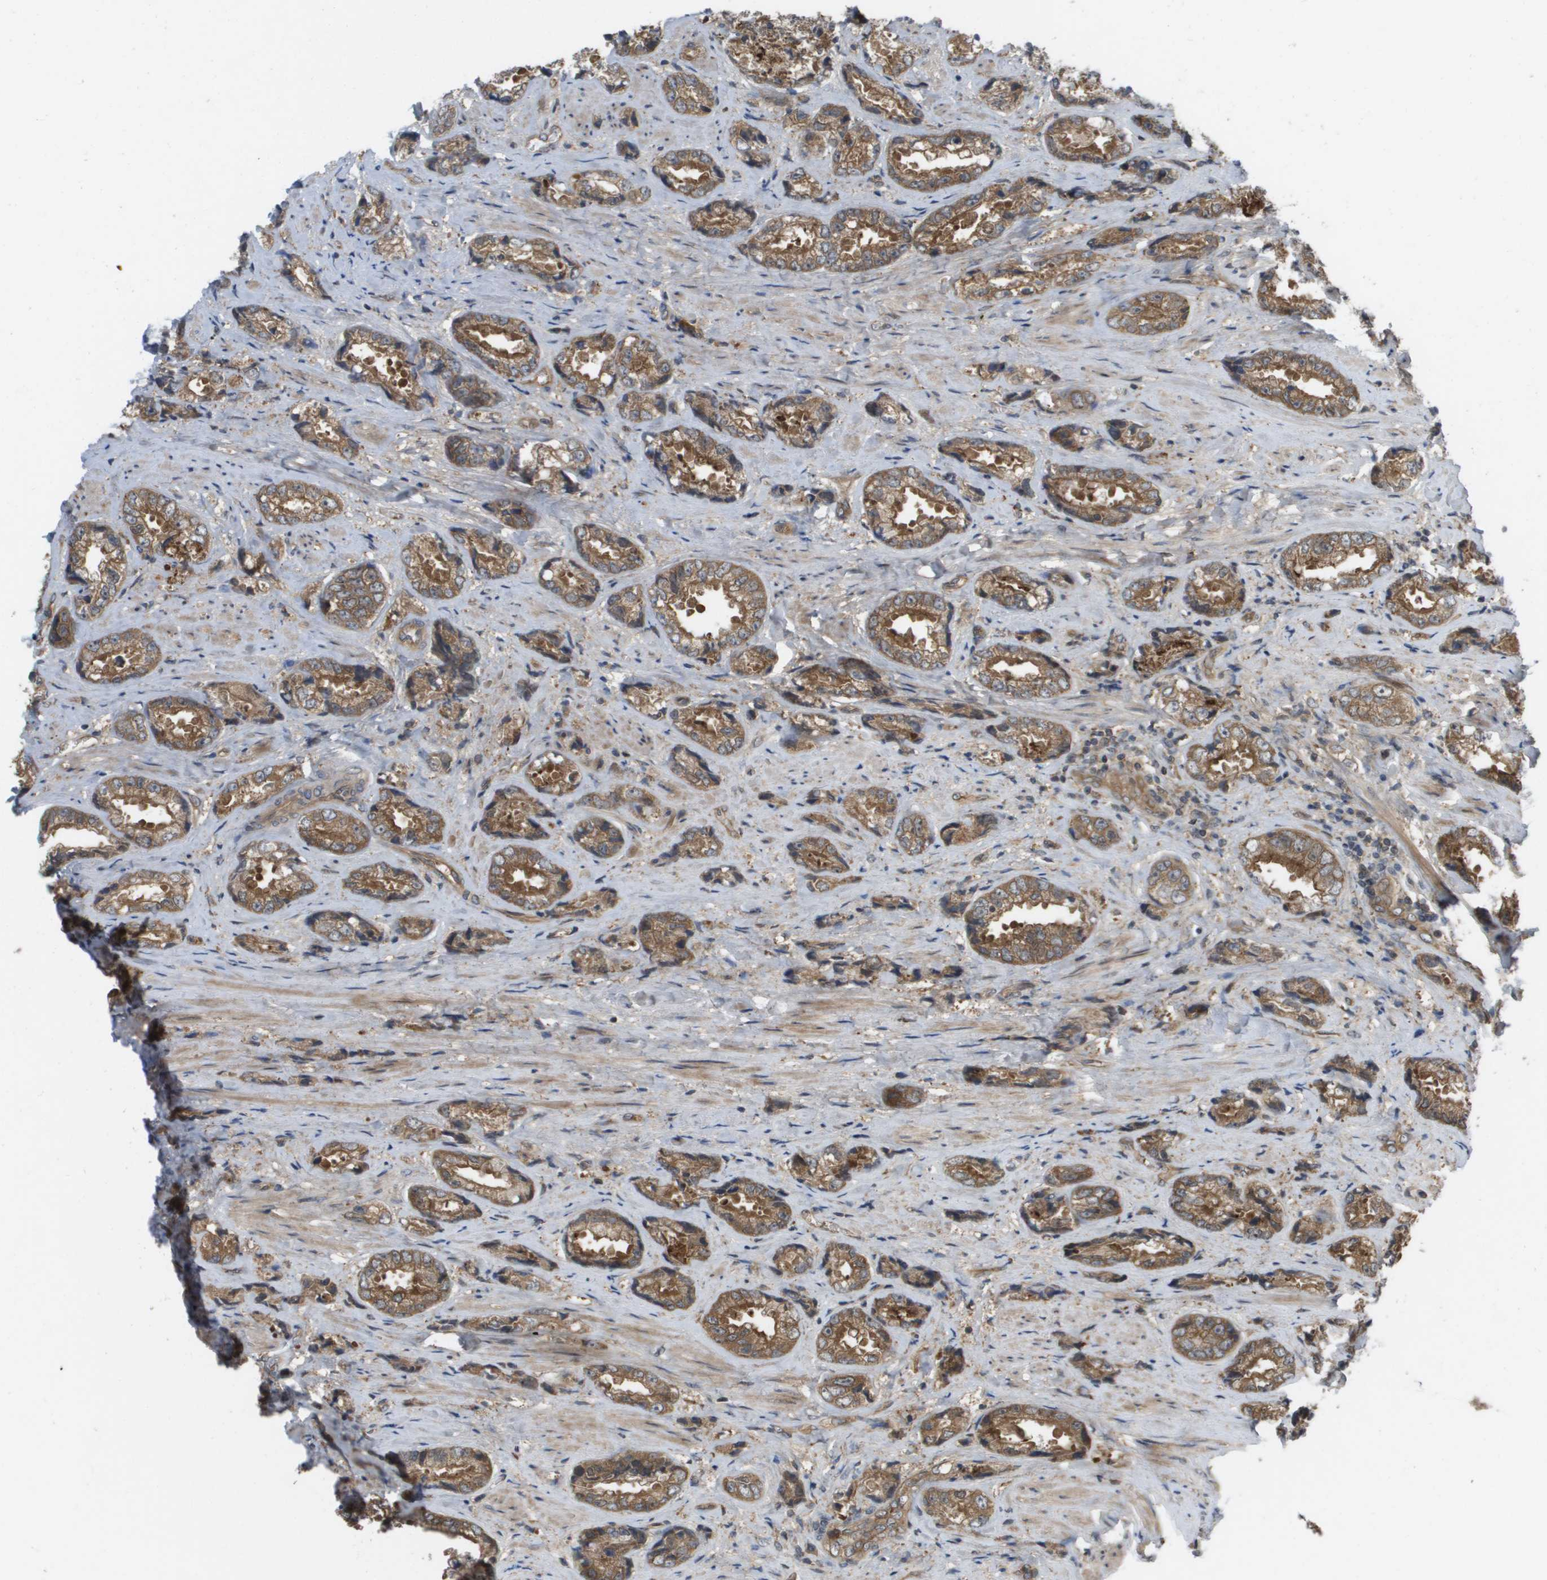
{"staining": {"intensity": "moderate", "quantity": ">75%", "location": "cytoplasmic/membranous"}, "tissue": "prostate cancer", "cell_type": "Tumor cells", "image_type": "cancer", "snomed": [{"axis": "morphology", "description": "Adenocarcinoma, High grade"}, {"axis": "topography", "description": "Prostate"}], "caption": "The immunohistochemical stain shows moderate cytoplasmic/membranous expression in tumor cells of prostate cancer (high-grade adenocarcinoma) tissue.", "gene": "CTPS2", "patient": {"sex": "male", "age": 61}}